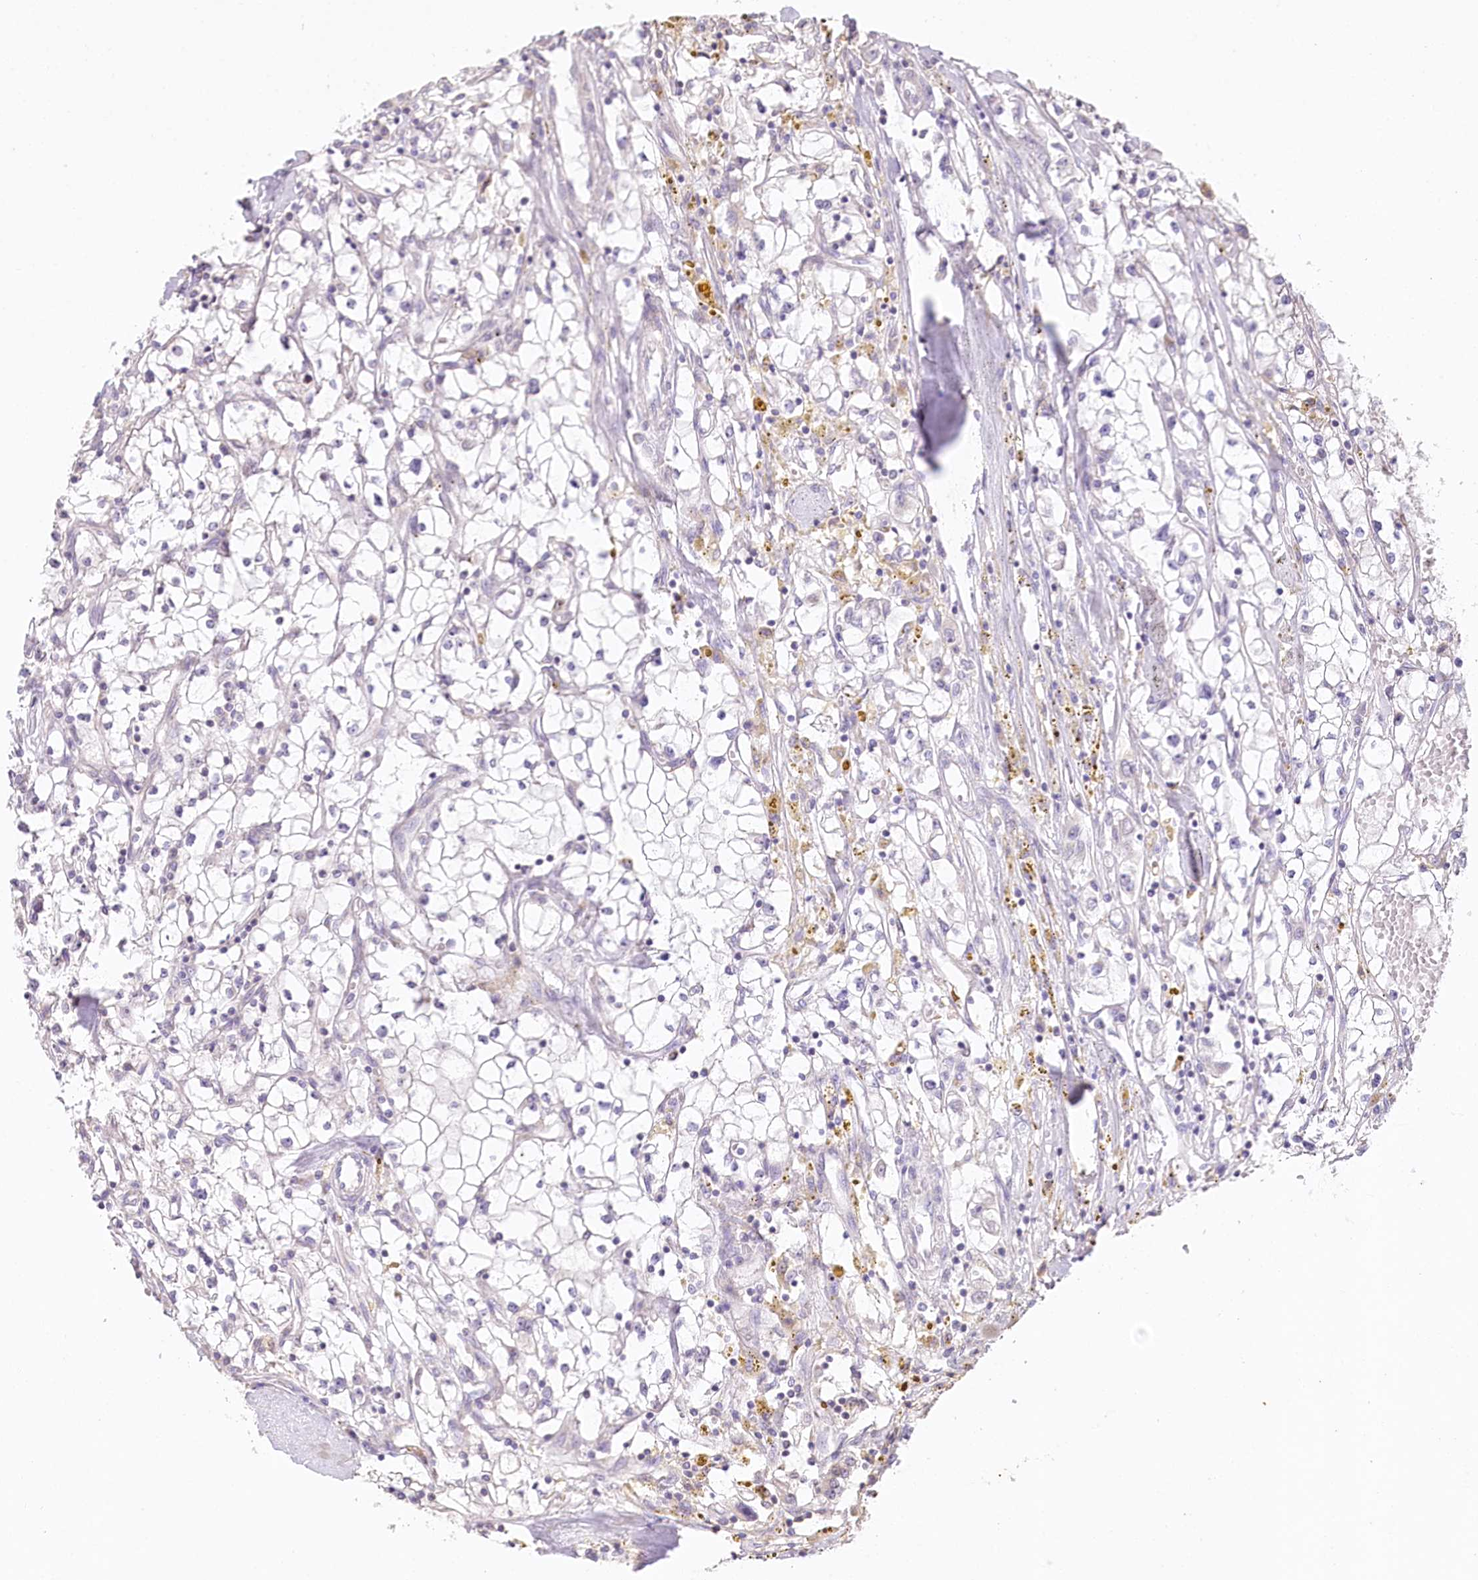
{"staining": {"intensity": "negative", "quantity": "none", "location": "none"}, "tissue": "renal cancer", "cell_type": "Tumor cells", "image_type": "cancer", "snomed": [{"axis": "morphology", "description": "Adenocarcinoma, NOS"}, {"axis": "topography", "description": "Kidney"}], "caption": "An image of human renal cancer (adenocarcinoma) is negative for staining in tumor cells.", "gene": "ZNF226", "patient": {"sex": "male", "age": 56}}